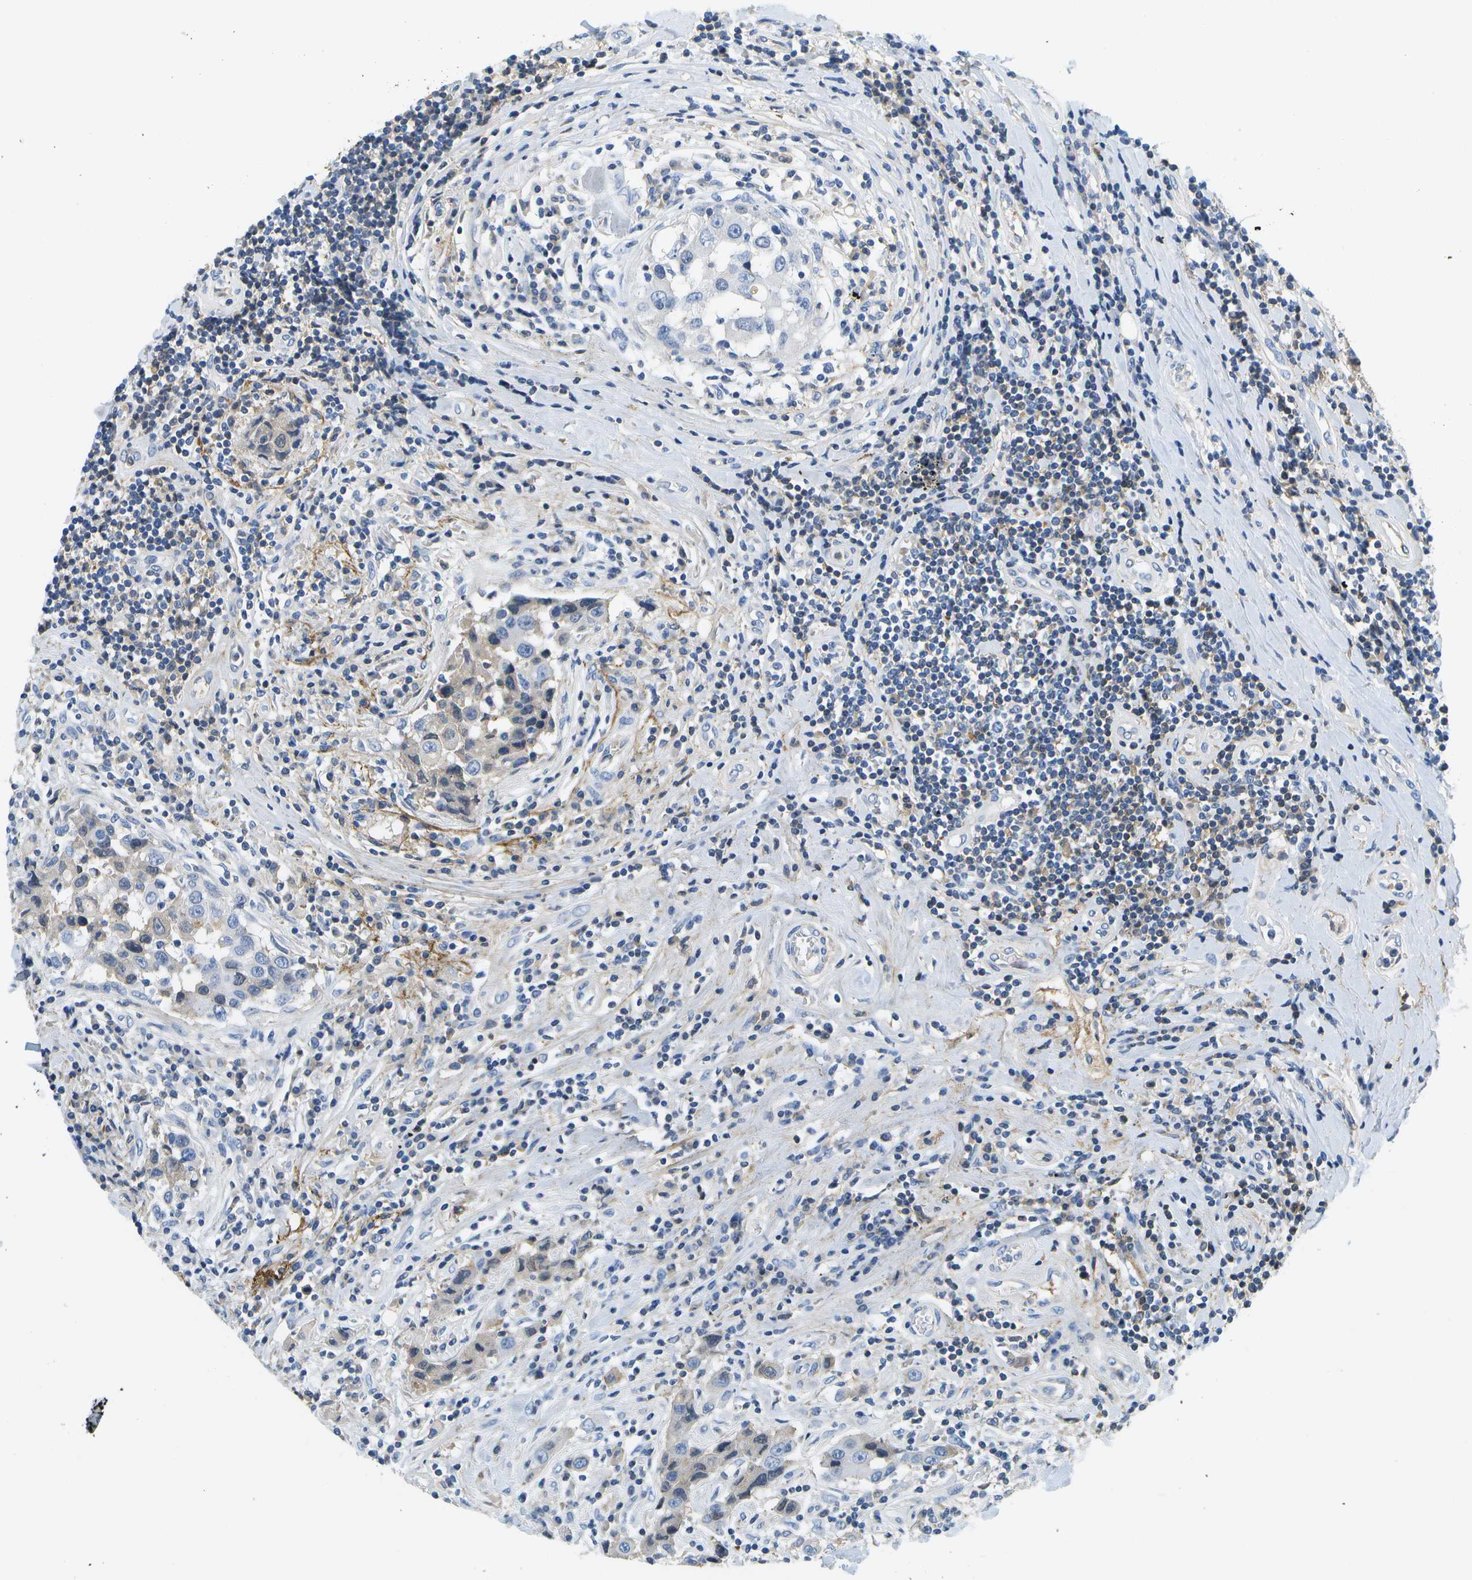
{"staining": {"intensity": "moderate", "quantity": "<25%", "location": "cytoplasmic/membranous"}, "tissue": "breast cancer", "cell_type": "Tumor cells", "image_type": "cancer", "snomed": [{"axis": "morphology", "description": "Duct carcinoma"}, {"axis": "topography", "description": "Breast"}], "caption": "About <25% of tumor cells in human breast cancer show moderate cytoplasmic/membranous protein expression as visualized by brown immunohistochemical staining.", "gene": "SERPINA1", "patient": {"sex": "female", "age": 27}}